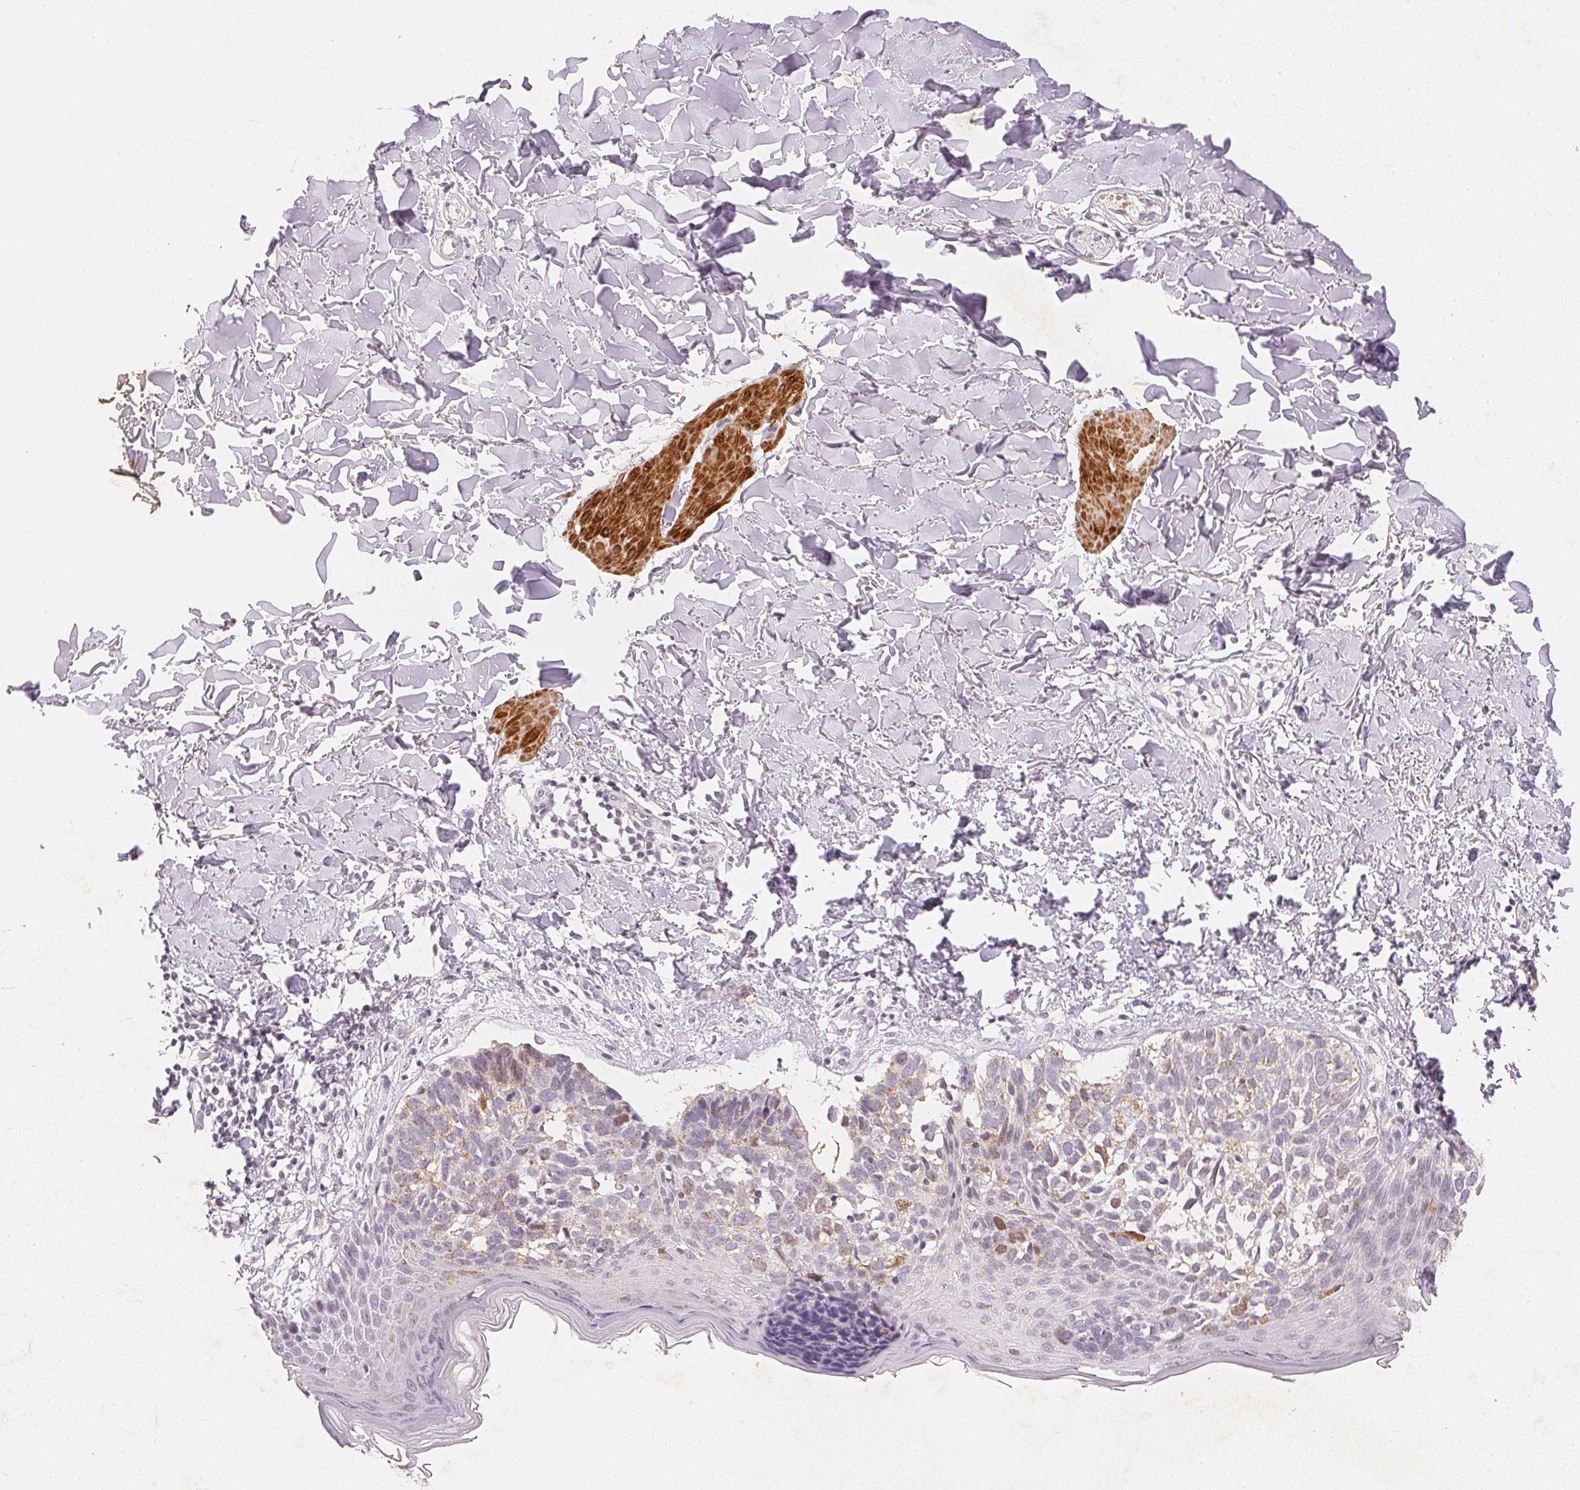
{"staining": {"intensity": "weak", "quantity": "<25%", "location": "cytoplasmic/membranous"}, "tissue": "skin cancer", "cell_type": "Tumor cells", "image_type": "cancer", "snomed": [{"axis": "morphology", "description": "Basal cell carcinoma"}, {"axis": "topography", "description": "Skin"}], "caption": "The immunohistochemistry (IHC) micrograph has no significant positivity in tumor cells of skin cancer tissue.", "gene": "SMTN", "patient": {"sex": "female", "age": 45}}